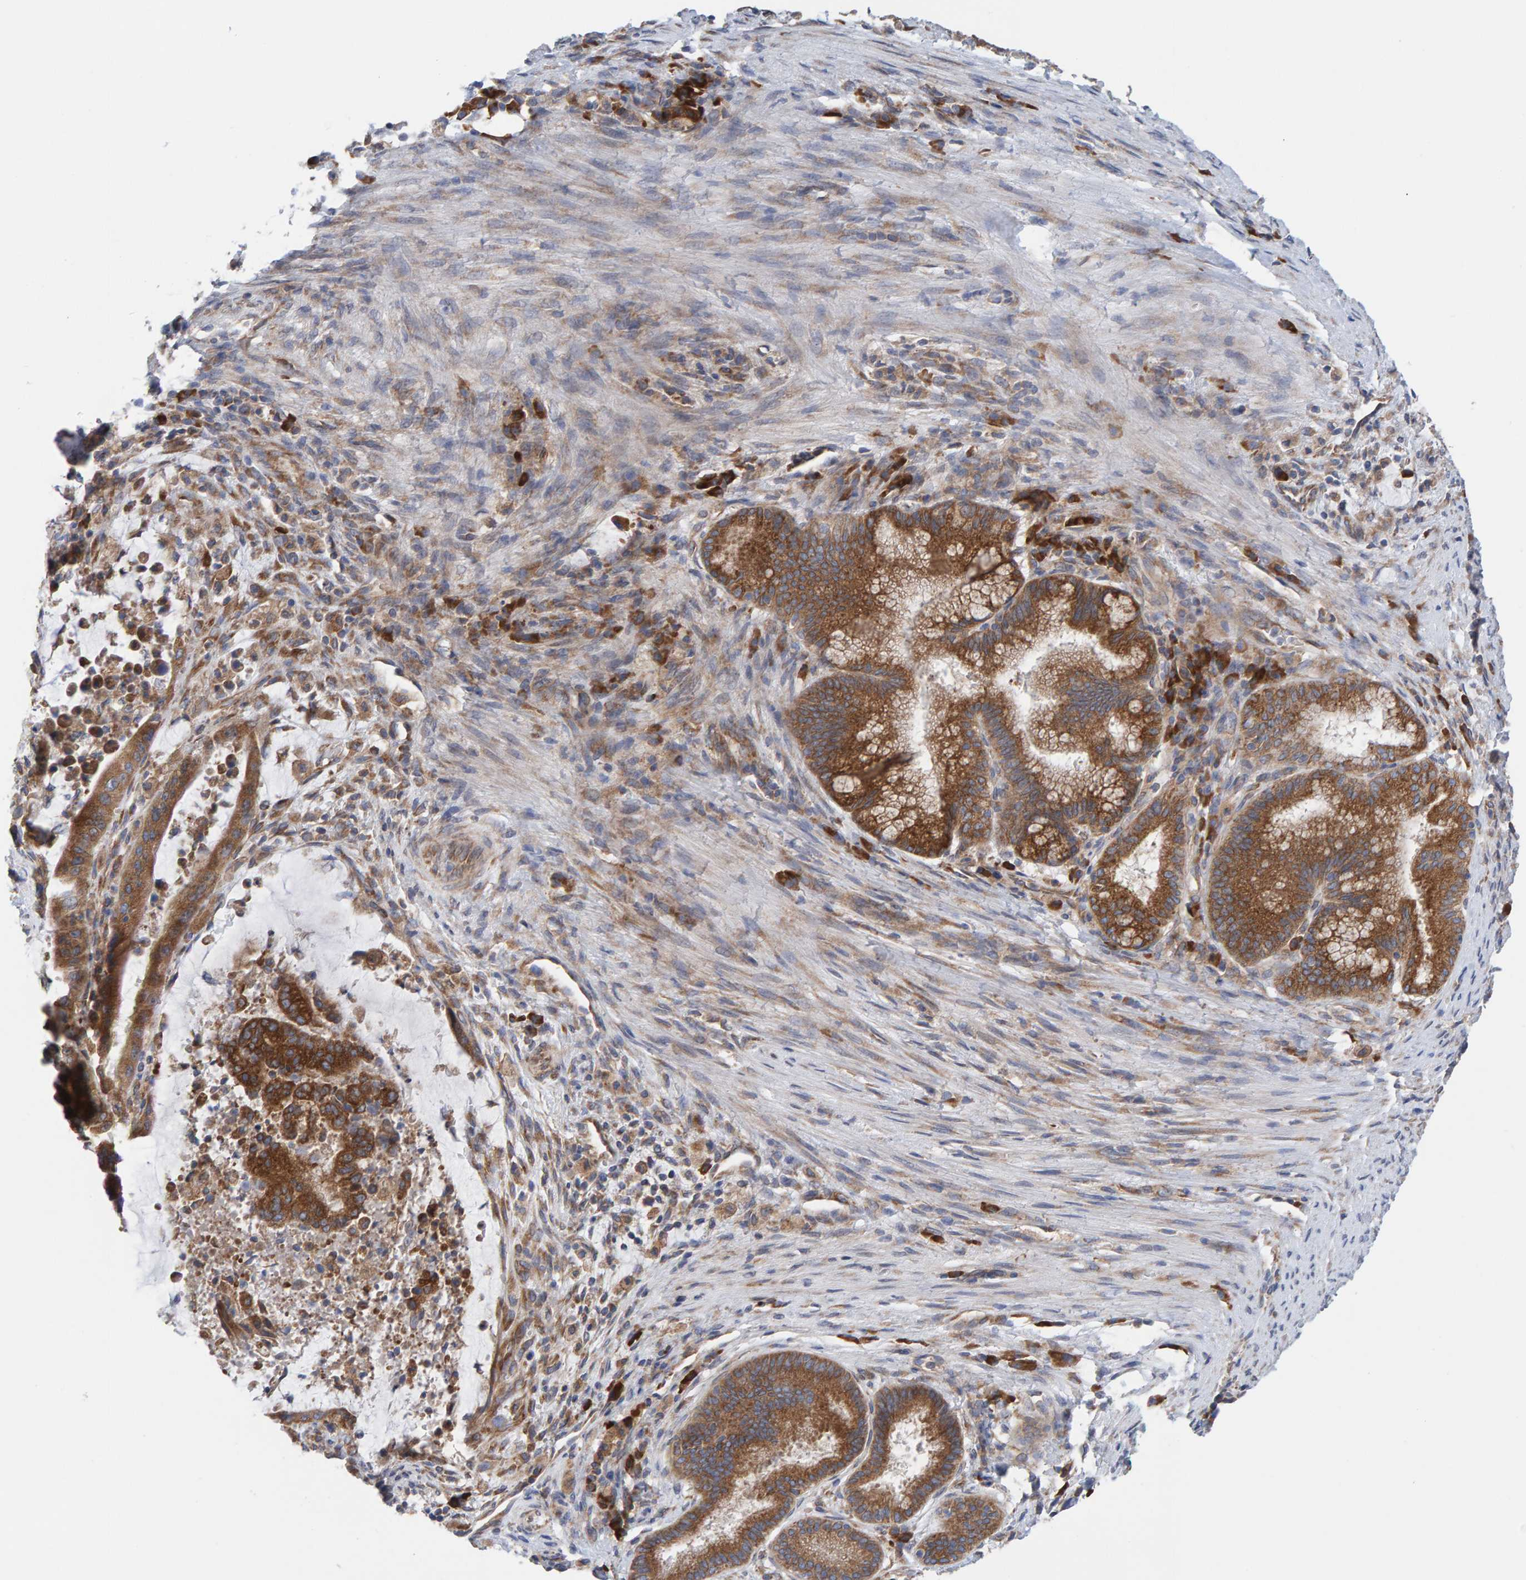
{"staining": {"intensity": "moderate", "quantity": ">75%", "location": "cytoplasmic/membranous"}, "tissue": "liver cancer", "cell_type": "Tumor cells", "image_type": "cancer", "snomed": [{"axis": "morphology", "description": "Normal tissue, NOS"}, {"axis": "morphology", "description": "Cholangiocarcinoma"}, {"axis": "topography", "description": "Liver"}, {"axis": "topography", "description": "Peripheral nerve tissue"}], "caption": "Tumor cells demonstrate medium levels of moderate cytoplasmic/membranous staining in about >75% of cells in human liver cholangiocarcinoma. The protein is shown in brown color, while the nuclei are stained blue.", "gene": "CDK5RAP3", "patient": {"sex": "female", "age": 73}}